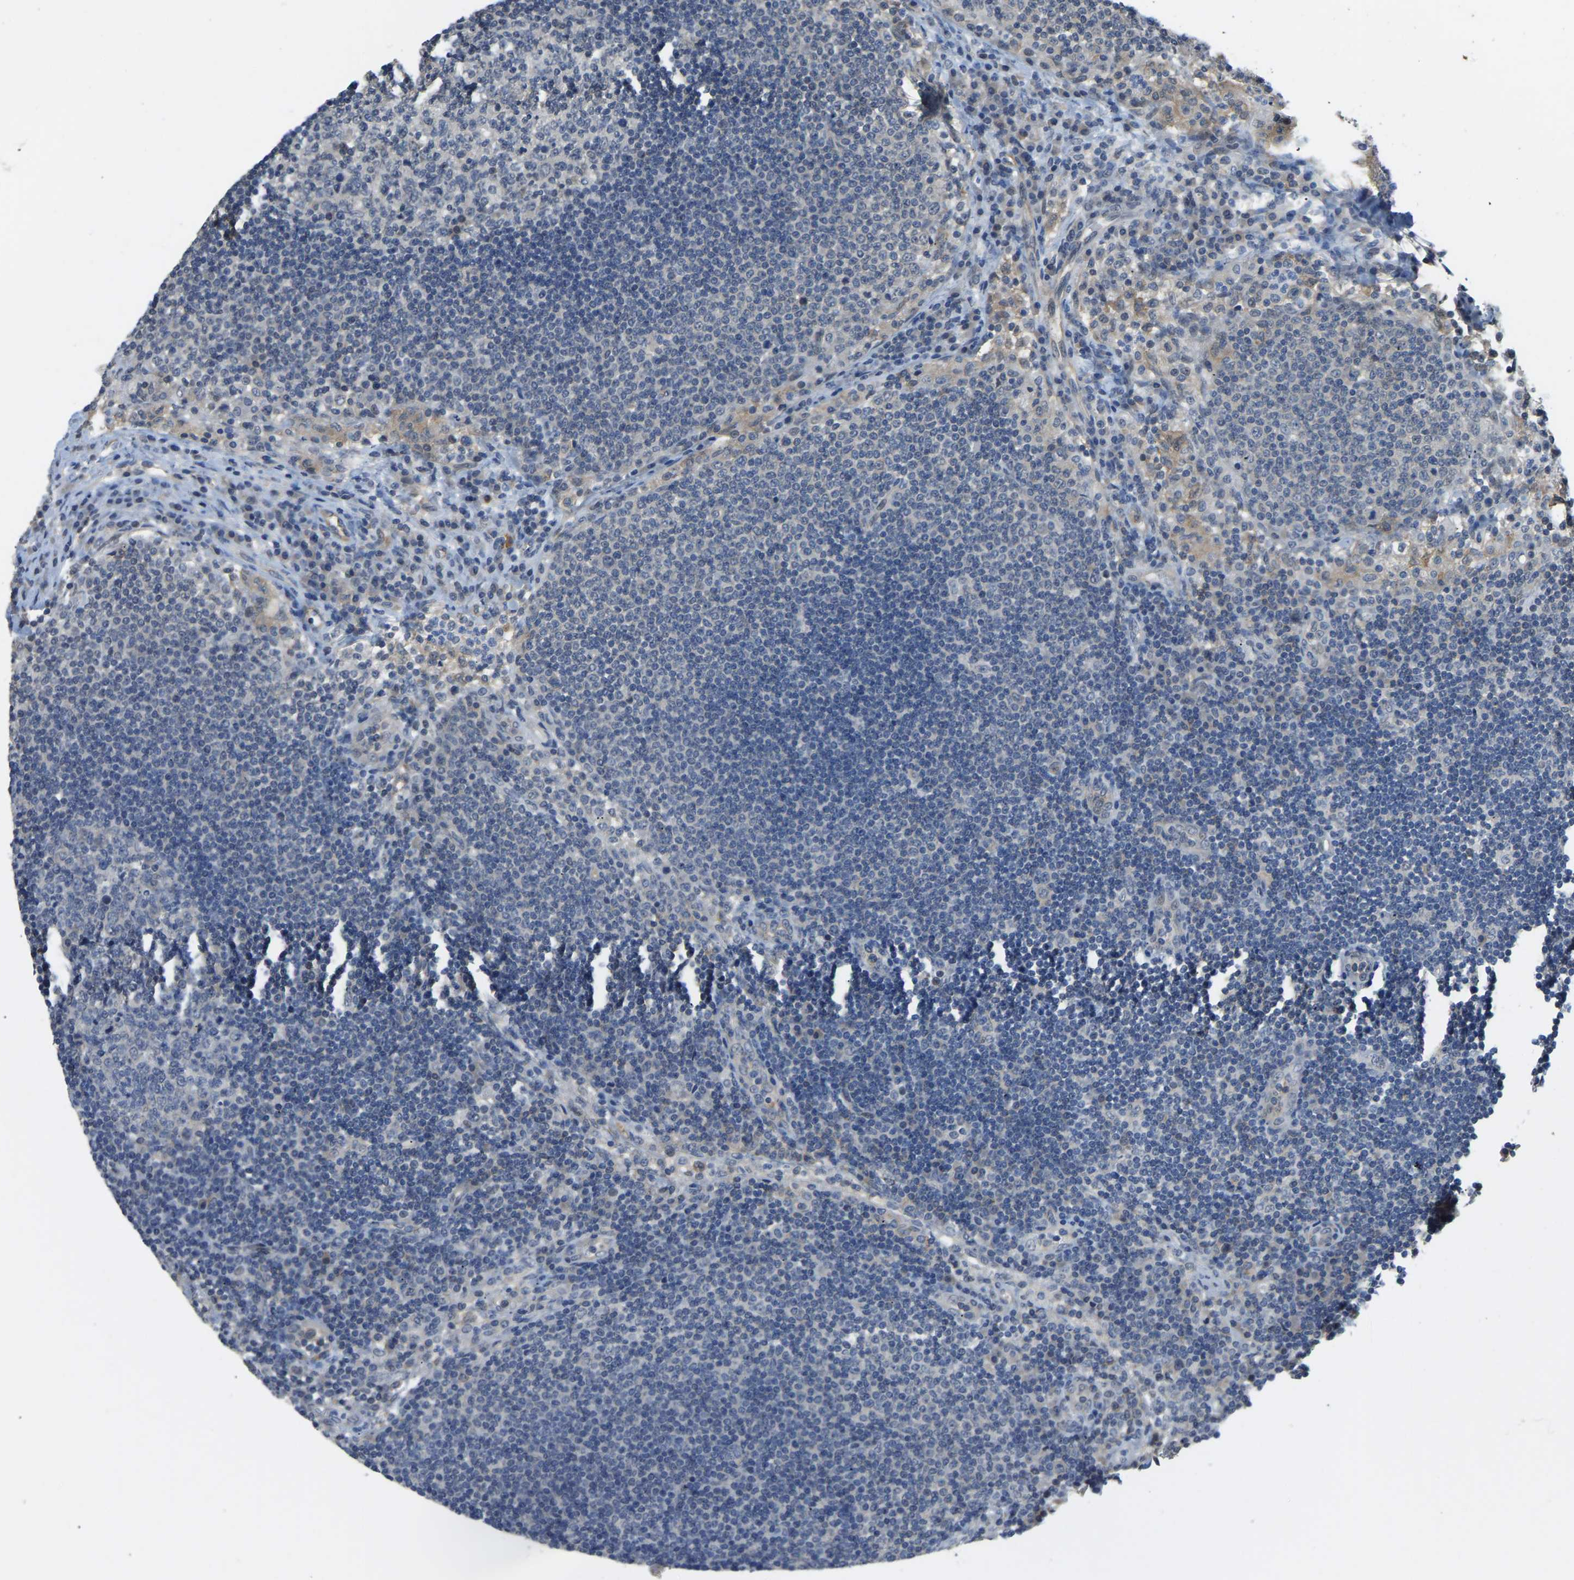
{"staining": {"intensity": "negative", "quantity": "none", "location": "none"}, "tissue": "lymph node", "cell_type": "Germinal center cells", "image_type": "normal", "snomed": [{"axis": "morphology", "description": "Normal tissue, NOS"}, {"axis": "topography", "description": "Lymph node"}], "caption": "Micrograph shows no protein positivity in germinal center cells of unremarkable lymph node. The staining is performed using DAB (3,3'-diaminobenzidine) brown chromogen with nuclei counter-stained in using hematoxylin.", "gene": "AHNAK", "patient": {"sex": "female", "age": 53}}